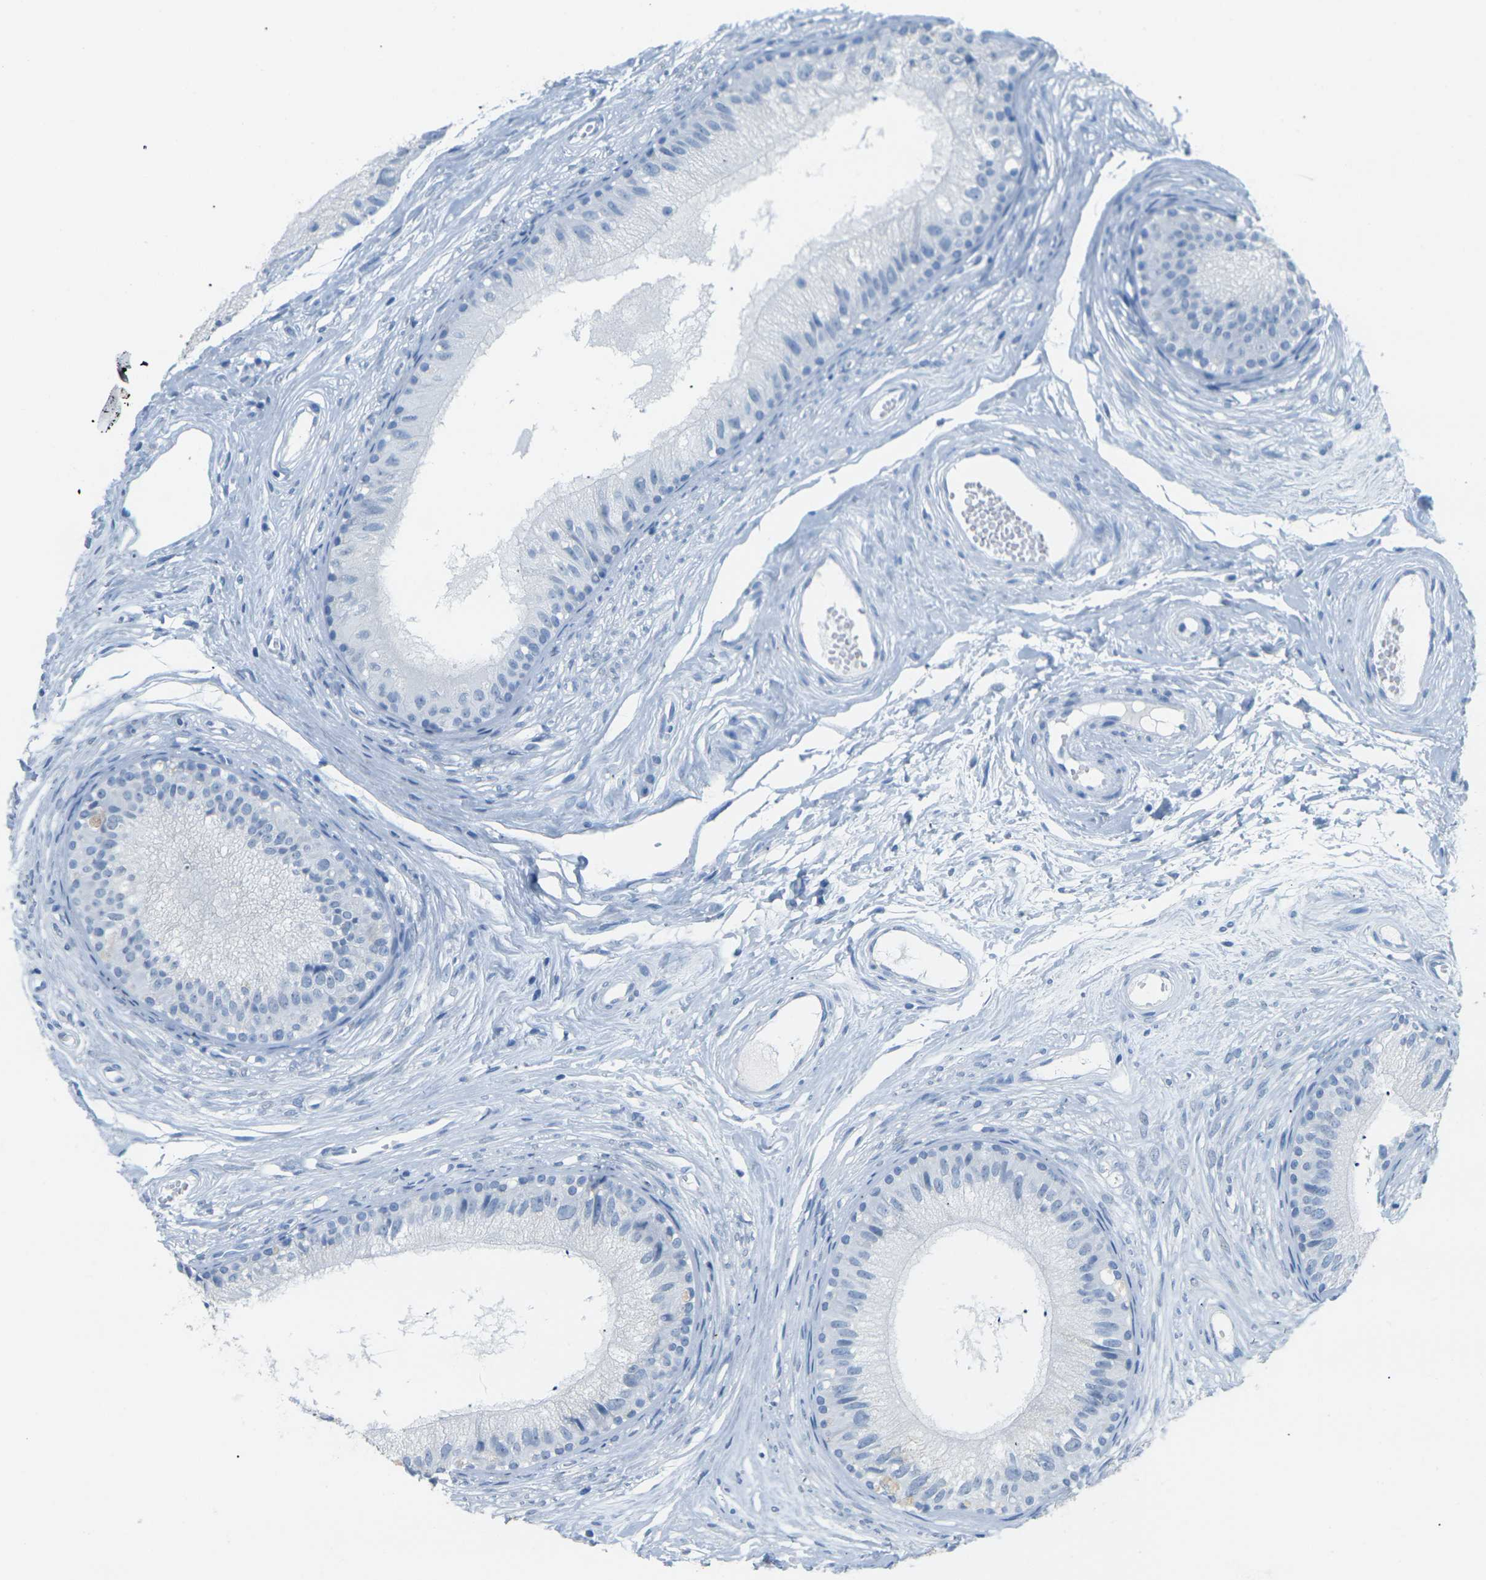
{"staining": {"intensity": "negative", "quantity": "none", "location": "none"}, "tissue": "epididymis", "cell_type": "Glandular cells", "image_type": "normal", "snomed": [{"axis": "morphology", "description": "Normal tissue, NOS"}, {"axis": "topography", "description": "Epididymis"}], "caption": "Epididymis stained for a protein using immunohistochemistry shows no expression glandular cells.", "gene": "CTAG1A", "patient": {"sex": "male", "age": 56}}